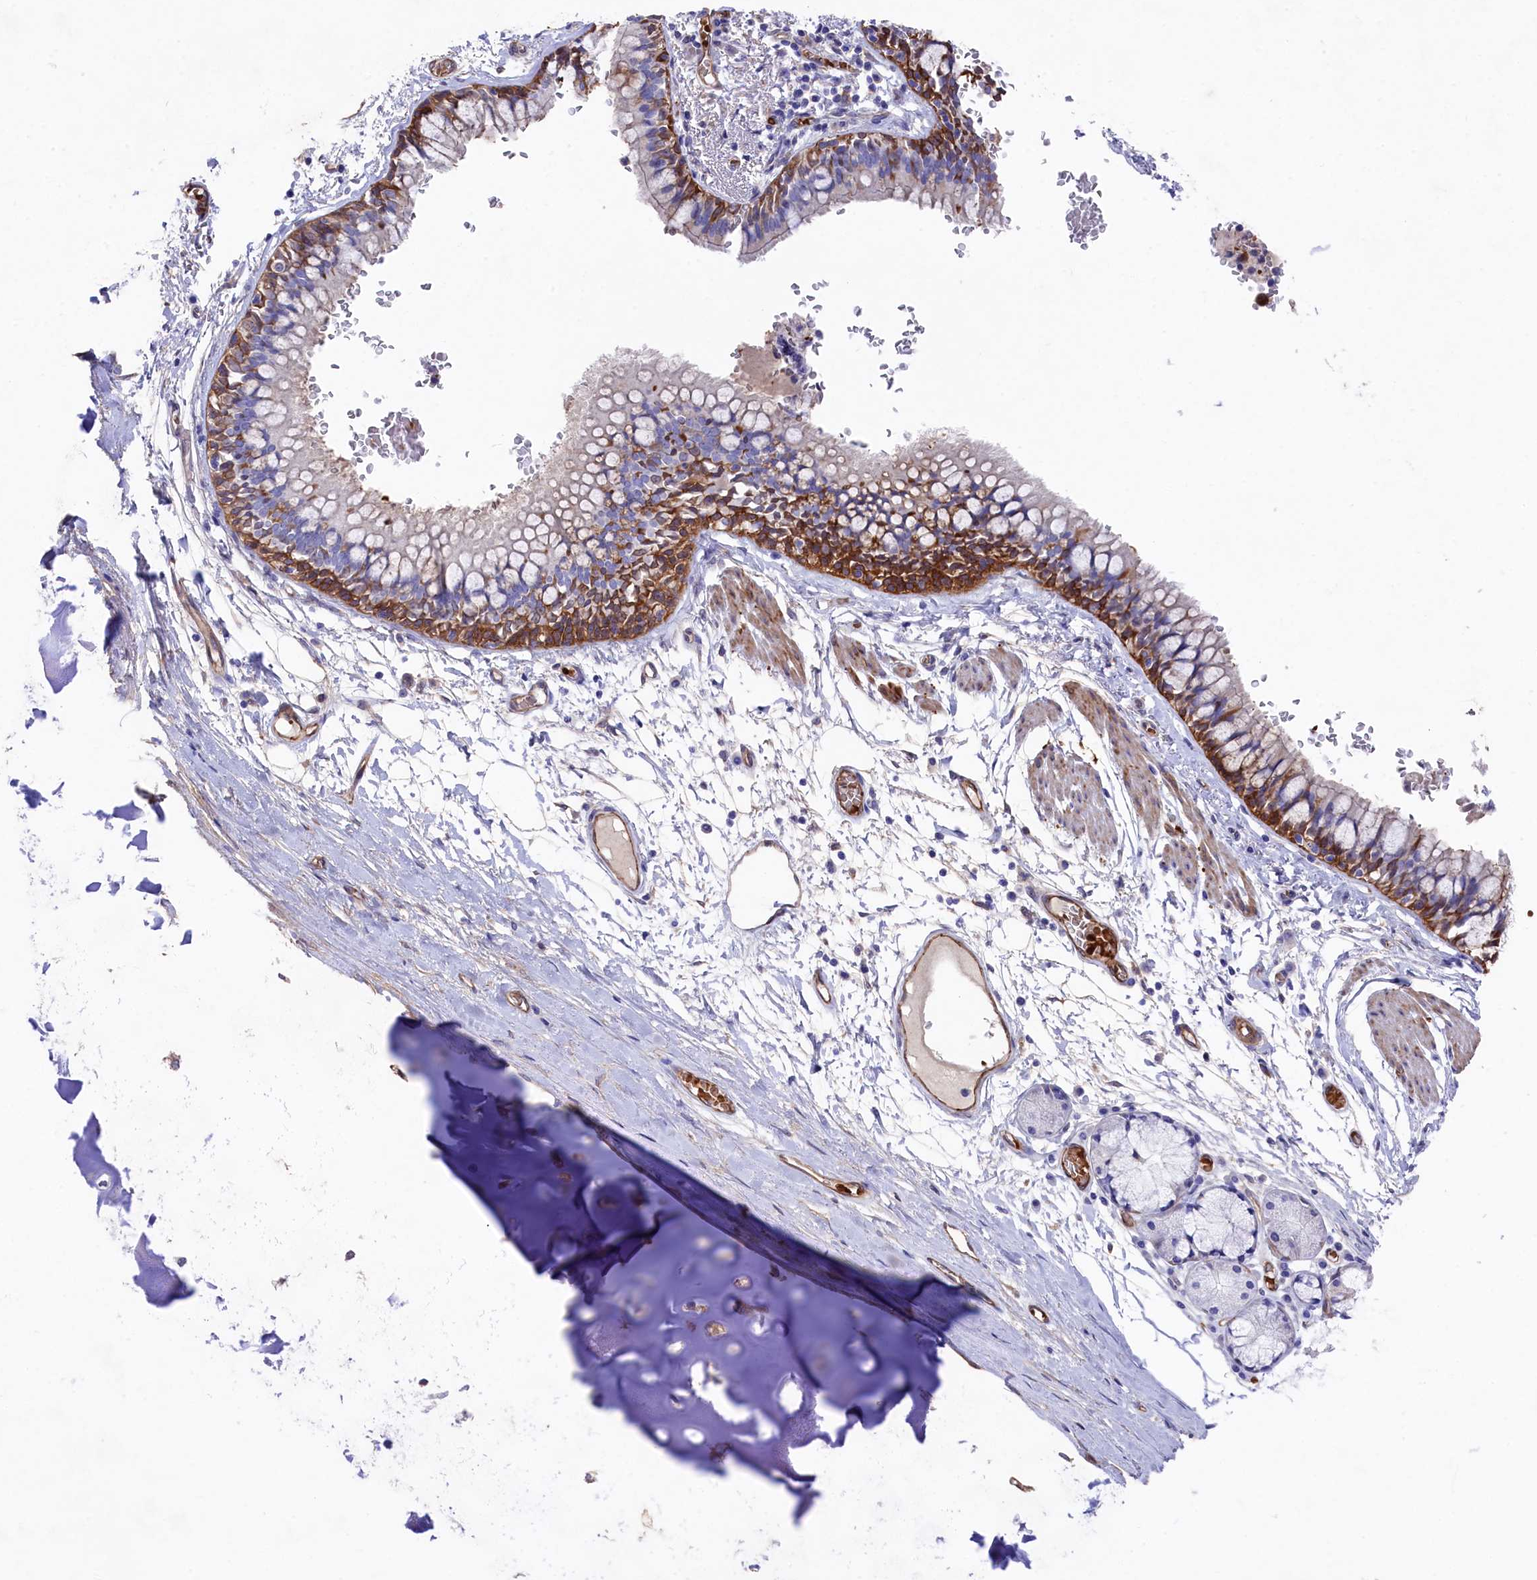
{"staining": {"intensity": "moderate", "quantity": "25%-75%", "location": "cytoplasmic/membranous"}, "tissue": "bronchus", "cell_type": "Respiratory epithelial cells", "image_type": "normal", "snomed": [{"axis": "morphology", "description": "Normal tissue, NOS"}, {"axis": "topography", "description": "Cartilage tissue"}, {"axis": "topography", "description": "Bronchus"}], "caption": "Immunohistochemistry (IHC) of benign human bronchus demonstrates medium levels of moderate cytoplasmic/membranous expression in approximately 25%-75% of respiratory epithelial cells.", "gene": "LHFPL4", "patient": {"sex": "female", "age": 36}}